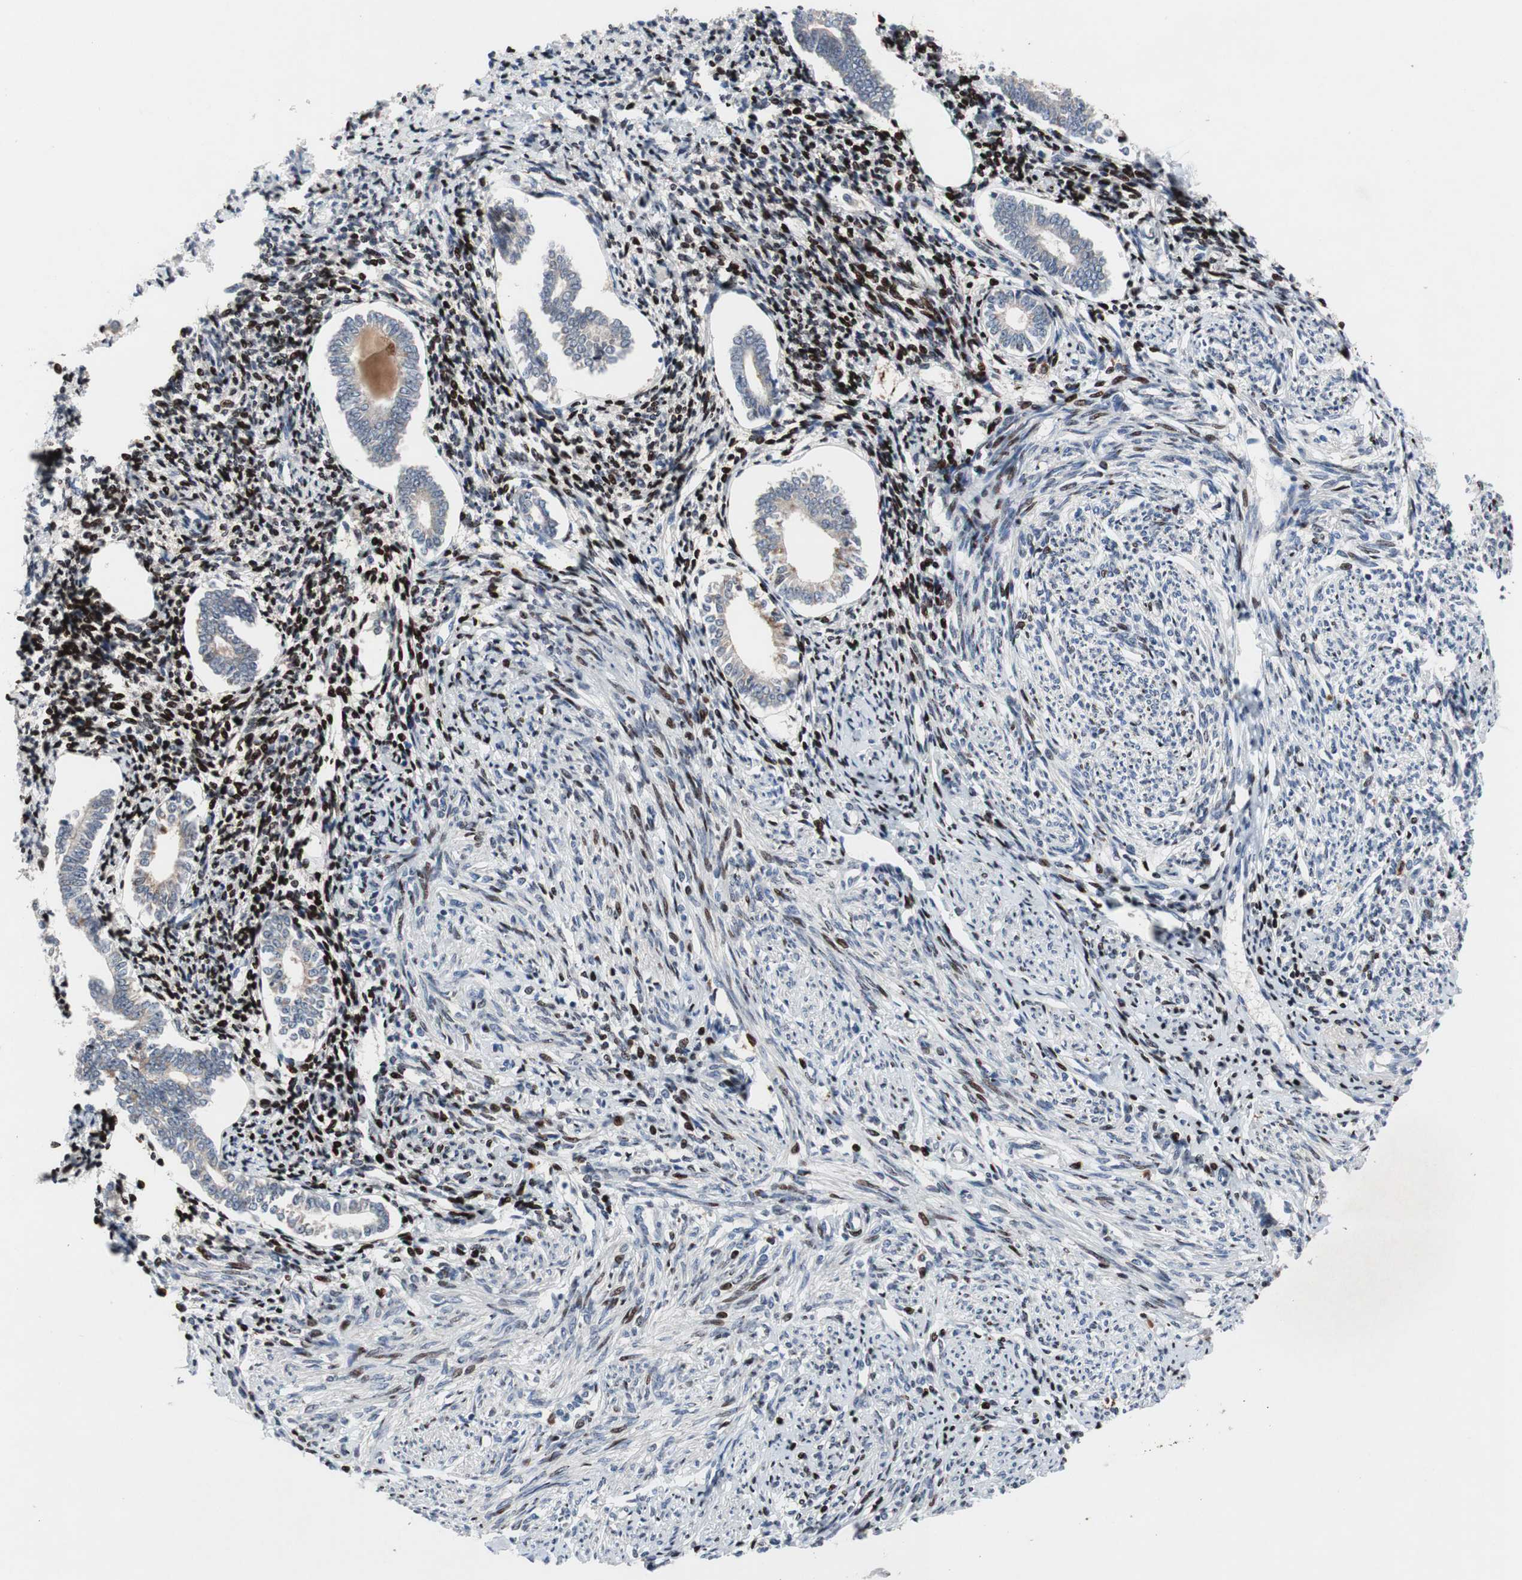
{"staining": {"intensity": "moderate", "quantity": "<25%", "location": "nuclear"}, "tissue": "endometrium", "cell_type": "Cells in endometrial stroma", "image_type": "normal", "snomed": [{"axis": "morphology", "description": "Normal tissue, NOS"}, {"axis": "topography", "description": "Endometrium"}], "caption": "A high-resolution histopathology image shows immunohistochemistry staining of unremarkable endometrium, which shows moderate nuclear positivity in approximately <25% of cells in endometrial stroma.", "gene": "MUTYH", "patient": {"sex": "female", "age": 71}}